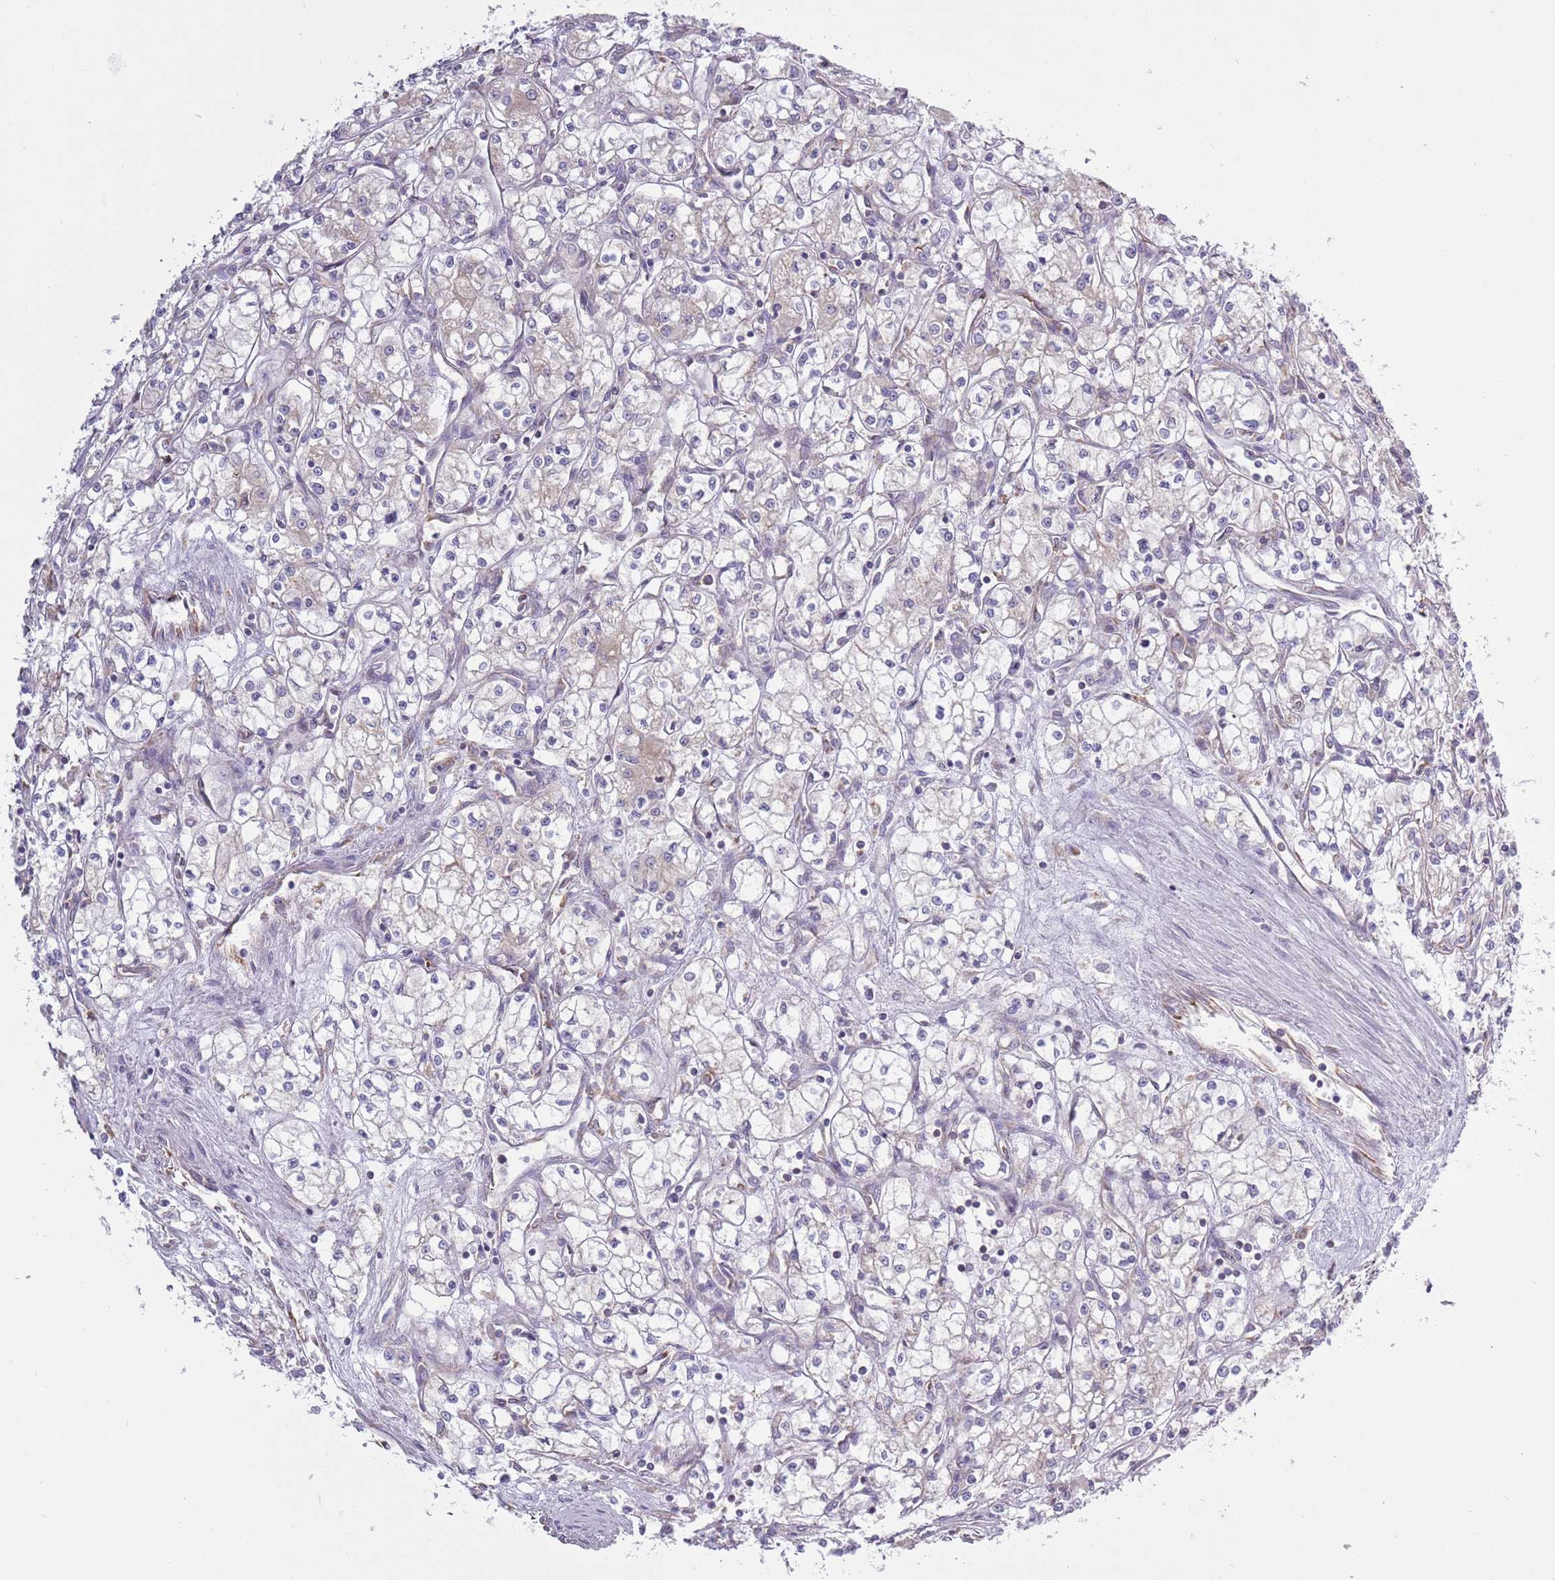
{"staining": {"intensity": "negative", "quantity": "none", "location": "none"}, "tissue": "renal cancer", "cell_type": "Tumor cells", "image_type": "cancer", "snomed": [{"axis": "morphology", "description": "Adenocarcinoma, NOS"}, {"axis": "topography", "description": "Kidney"}], "caption": "Immunohistochemical staining of renal cancer demonstrates no significant staining in tumor cells.", "gene": "RPL17-C18orf32", "patient": {"sex": "male", "age": 59}}